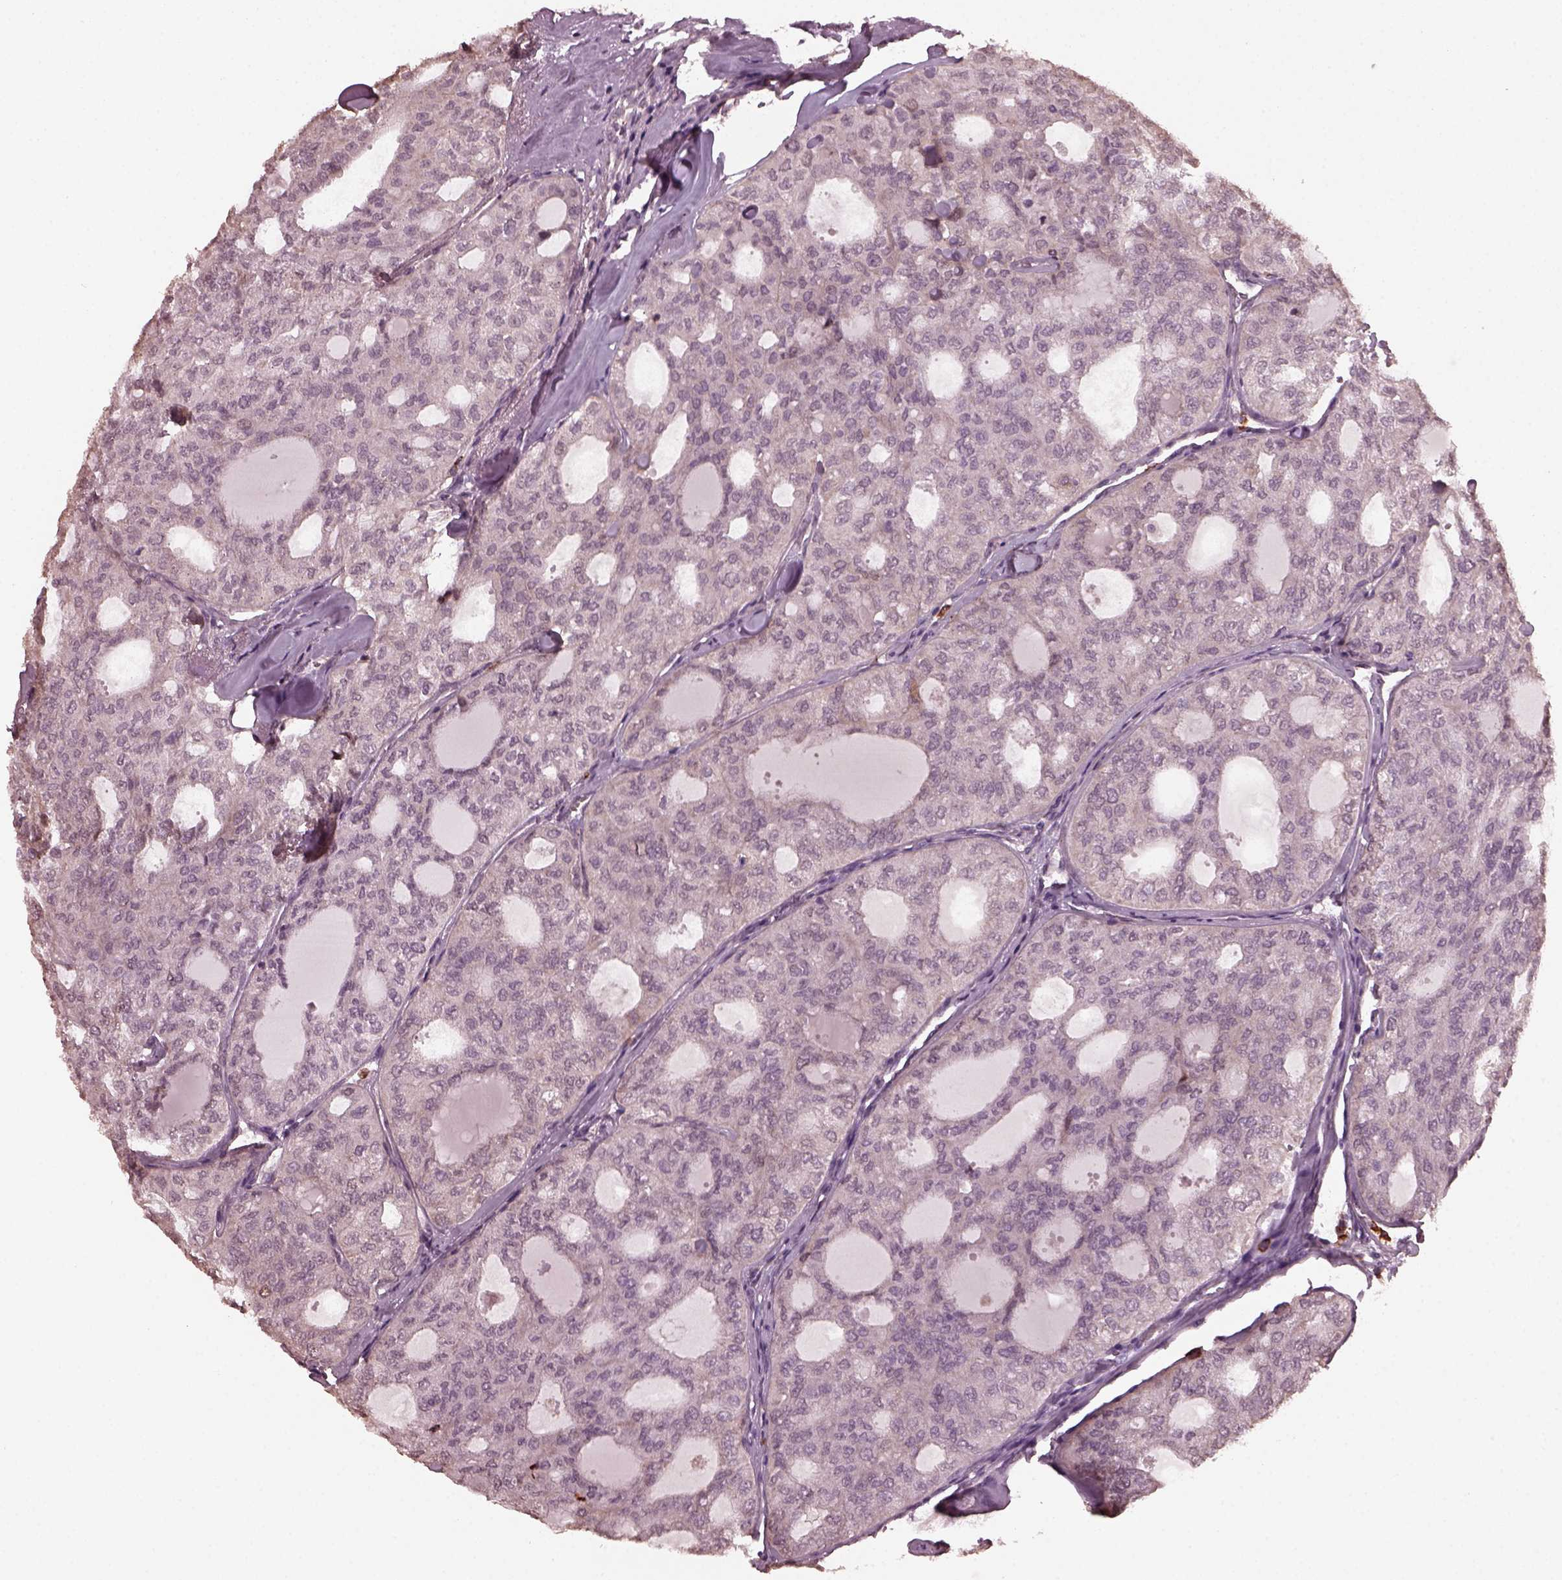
{"staining": {"intensity": "negative", "quantity": "none", "location": "none"}, "tissue": "thyroid cancer", "cell_type": "Tumor cells", "image_type": "cancer", "snomed": [{"axis": "morphology", "description": "Follicular adenoma carcinoma, NOS"}, {"axis": "topography", "description": "Thyroid gland"}], "caption": "A high-resolution micrograph shows IHC staining of thyroid cancer, which demonstrates no significant positivity in tumor cells. (Brightfield microscopy of DAB (3,3'-diaminobenzidine) IHC at high magnification).", "gene": "RUFY3", "patient": {"sex": "male", "age": 75}}